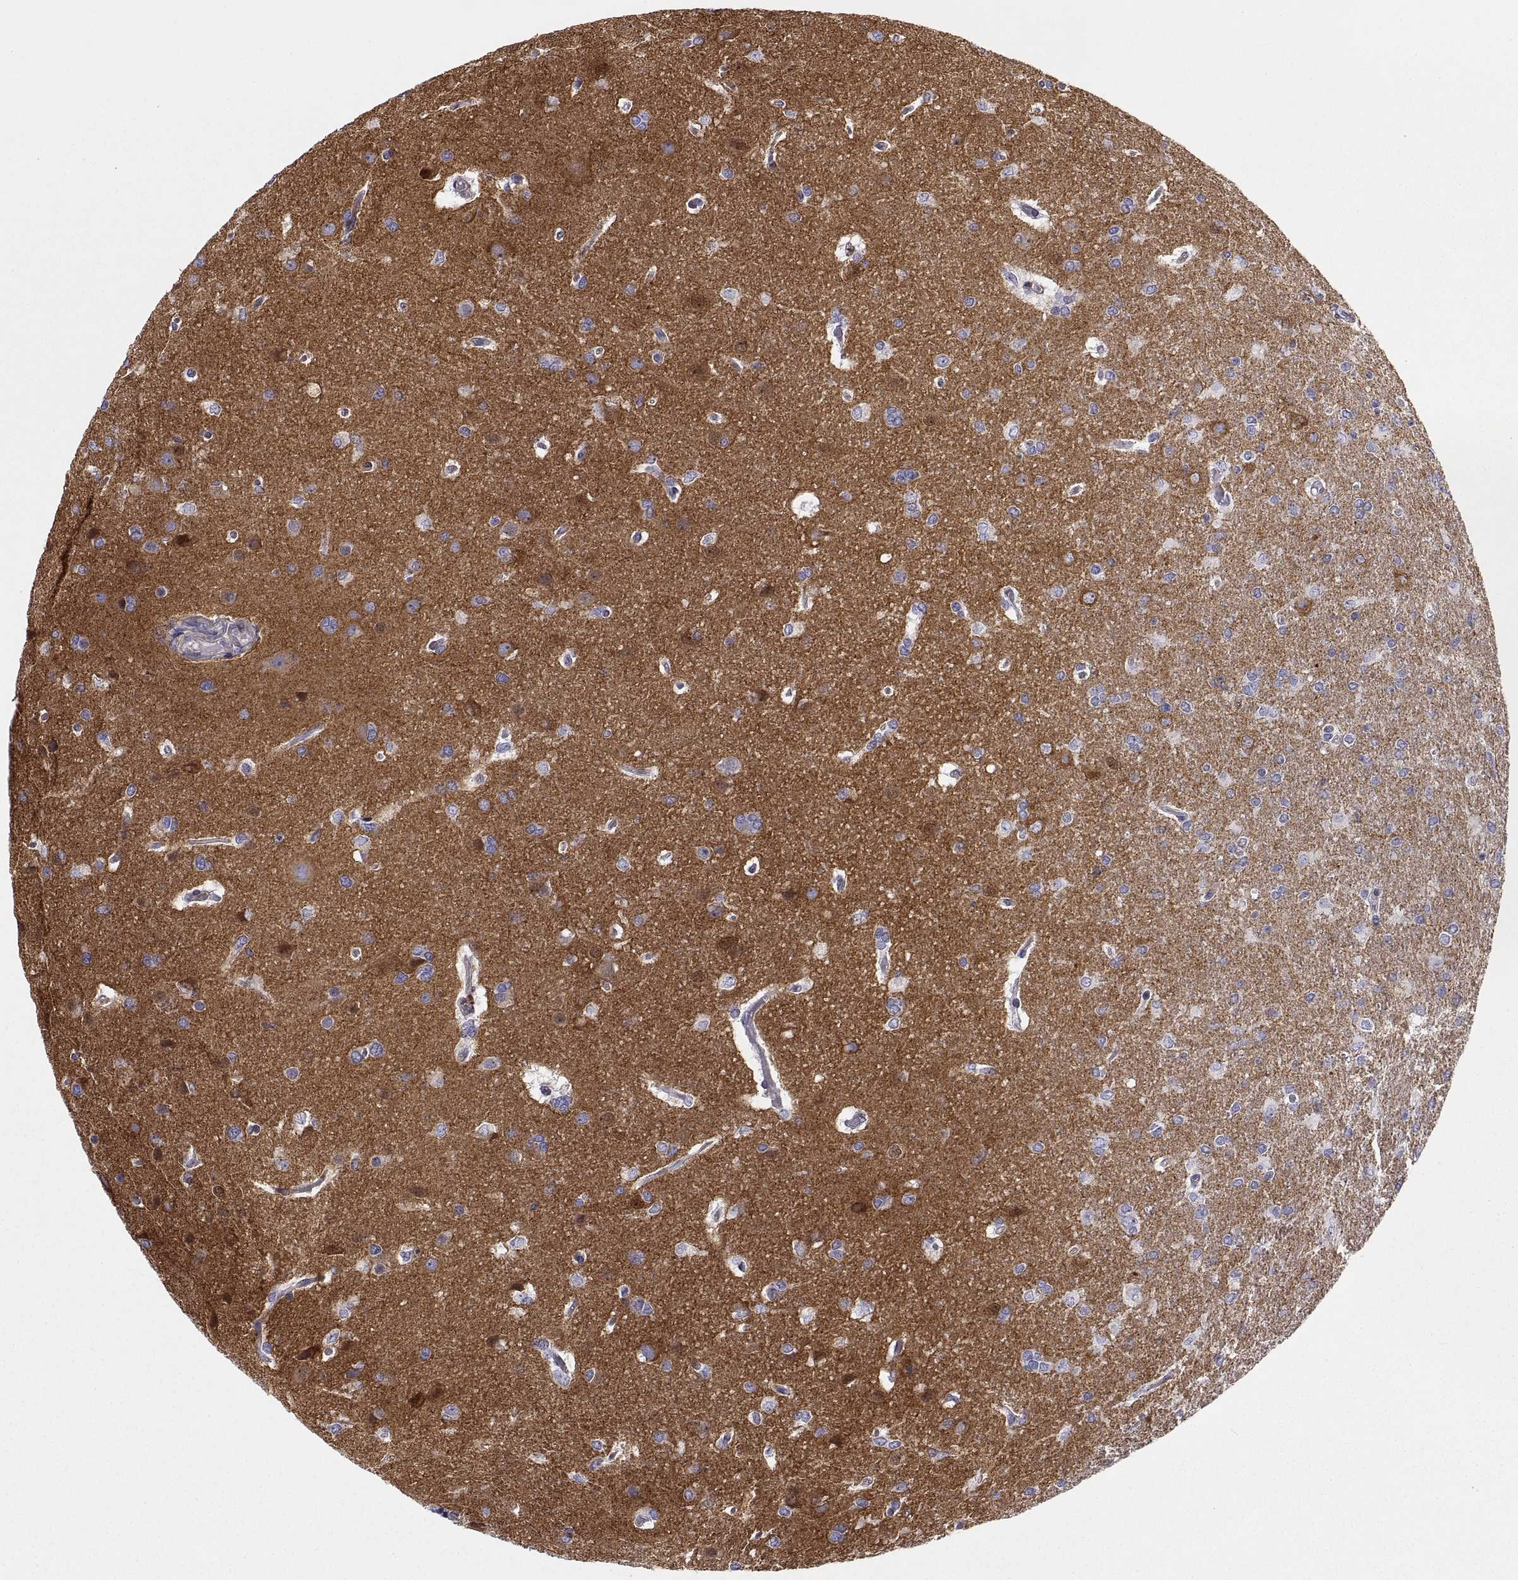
{"staining": {"intensity": "negative", "quantity": "none", "location": "none"}, "tissue": "glioma", "cell_type": "Tumor cells", "image_type": "cancer", "snomed": [{"axis": "morphology", "description": "Glioma, malignant, High grade"}, {"axis": "topography", "description": "Brain"}], "caption": "The micrograph reveals no staining of tumor cells in malignant glioma (high-grade).", "gene": "STRC", "patient": {"sex": "male", "age": 68}}